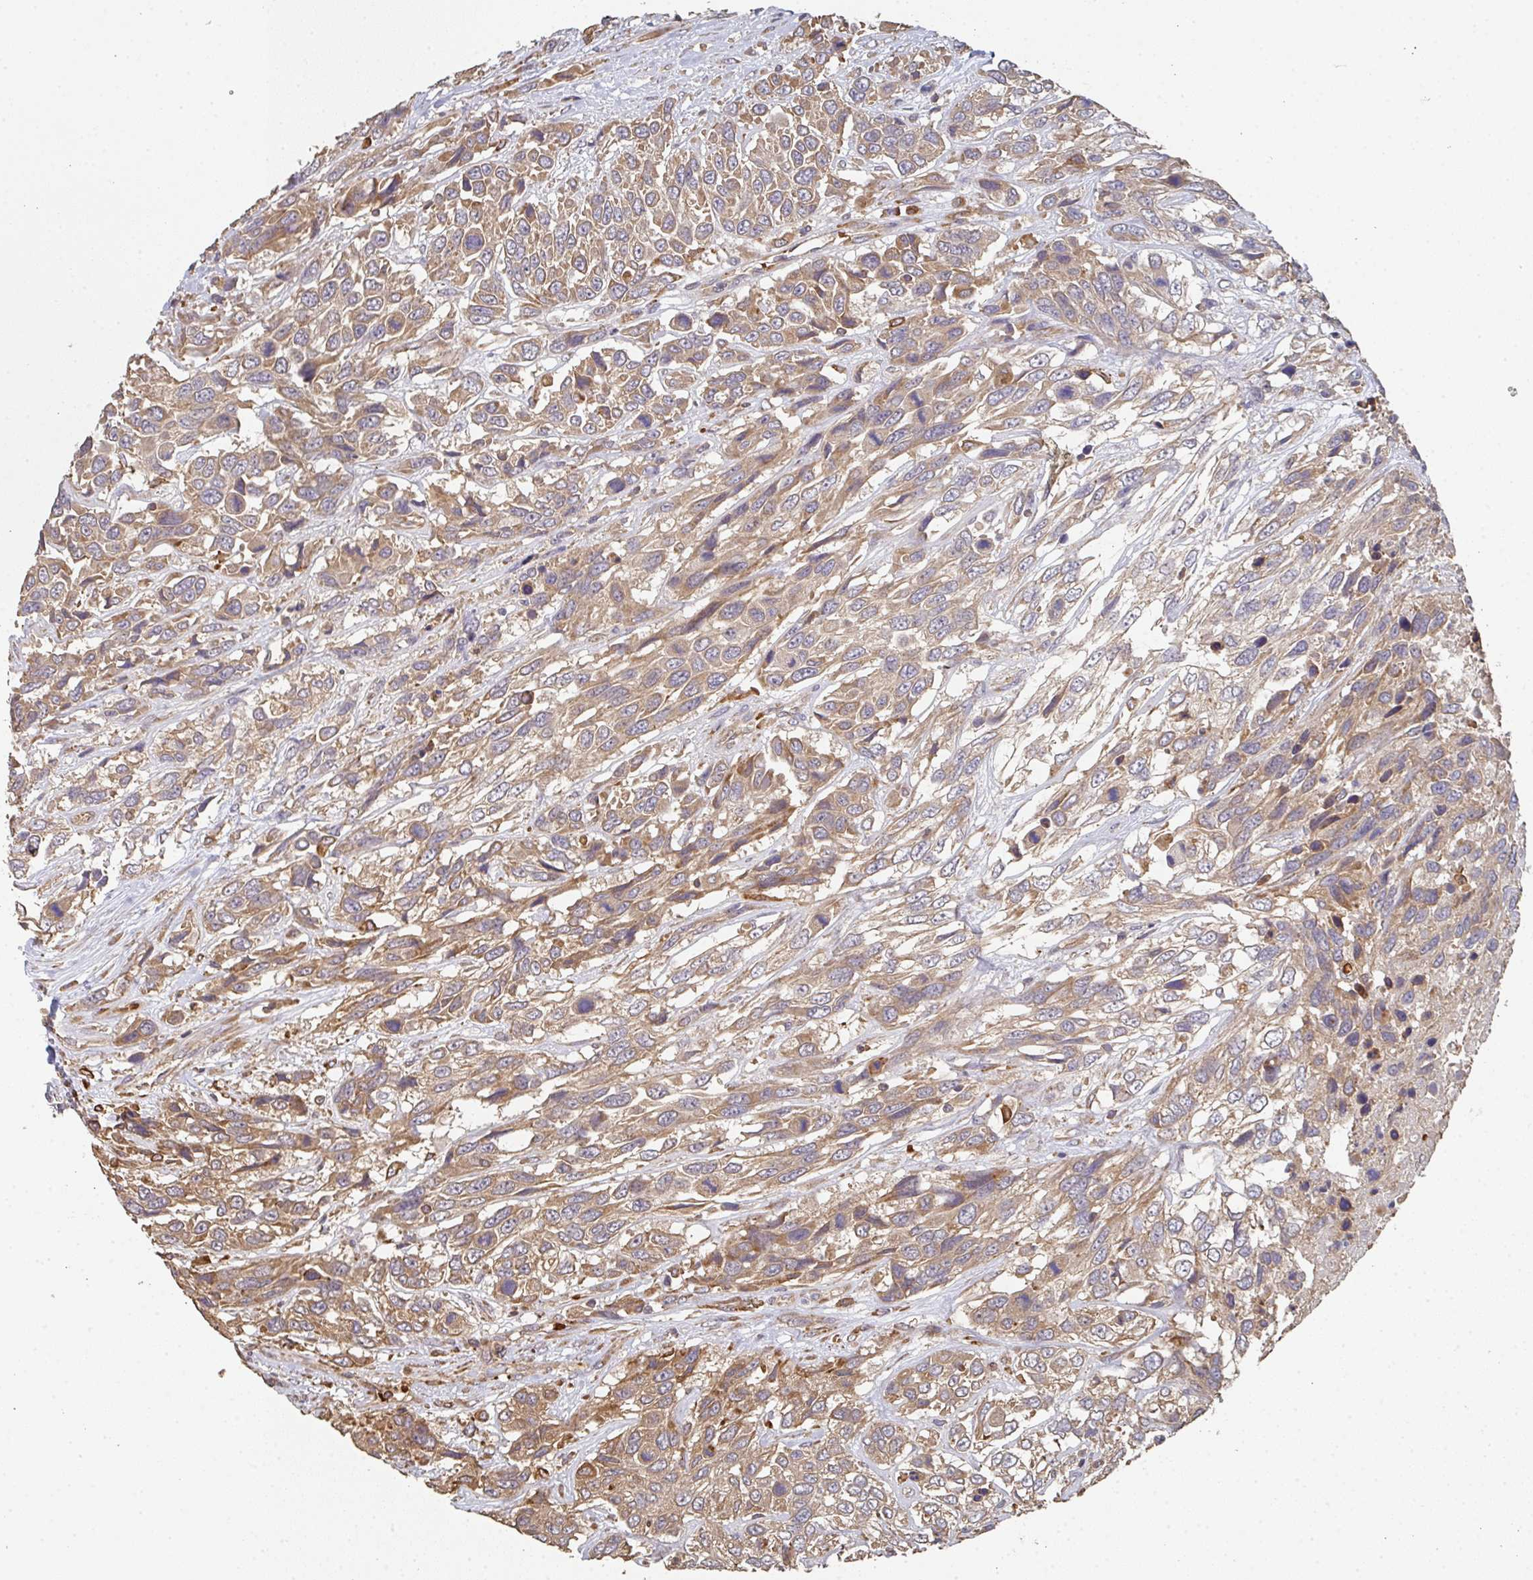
{"staining": {"intensity": "moderate", "quantity": ">75%", "location": "cytoplasmic/membranous"}, "tissue": "urothelial cancer", "cell_type": "Tumor cells", "image_type": "cancer", "snomed": [{"axis": "morphology", "description": "Urothelial carcinoma, High grade"}, {"axis": "topography", "description": "Urinary bladder"}], "caption": "An immunohistochemistry (IHC) image of tumor tissue is shown. Protein staining in brown shows moderate cytoplasmic/membranous positivity in high-grade urothelial carcinoma within tumor cells. The protein is shown in brown color, while the nuclei are stained blue.", "gene": "POLG", "patient": {"sex": "female", "age": 70}}